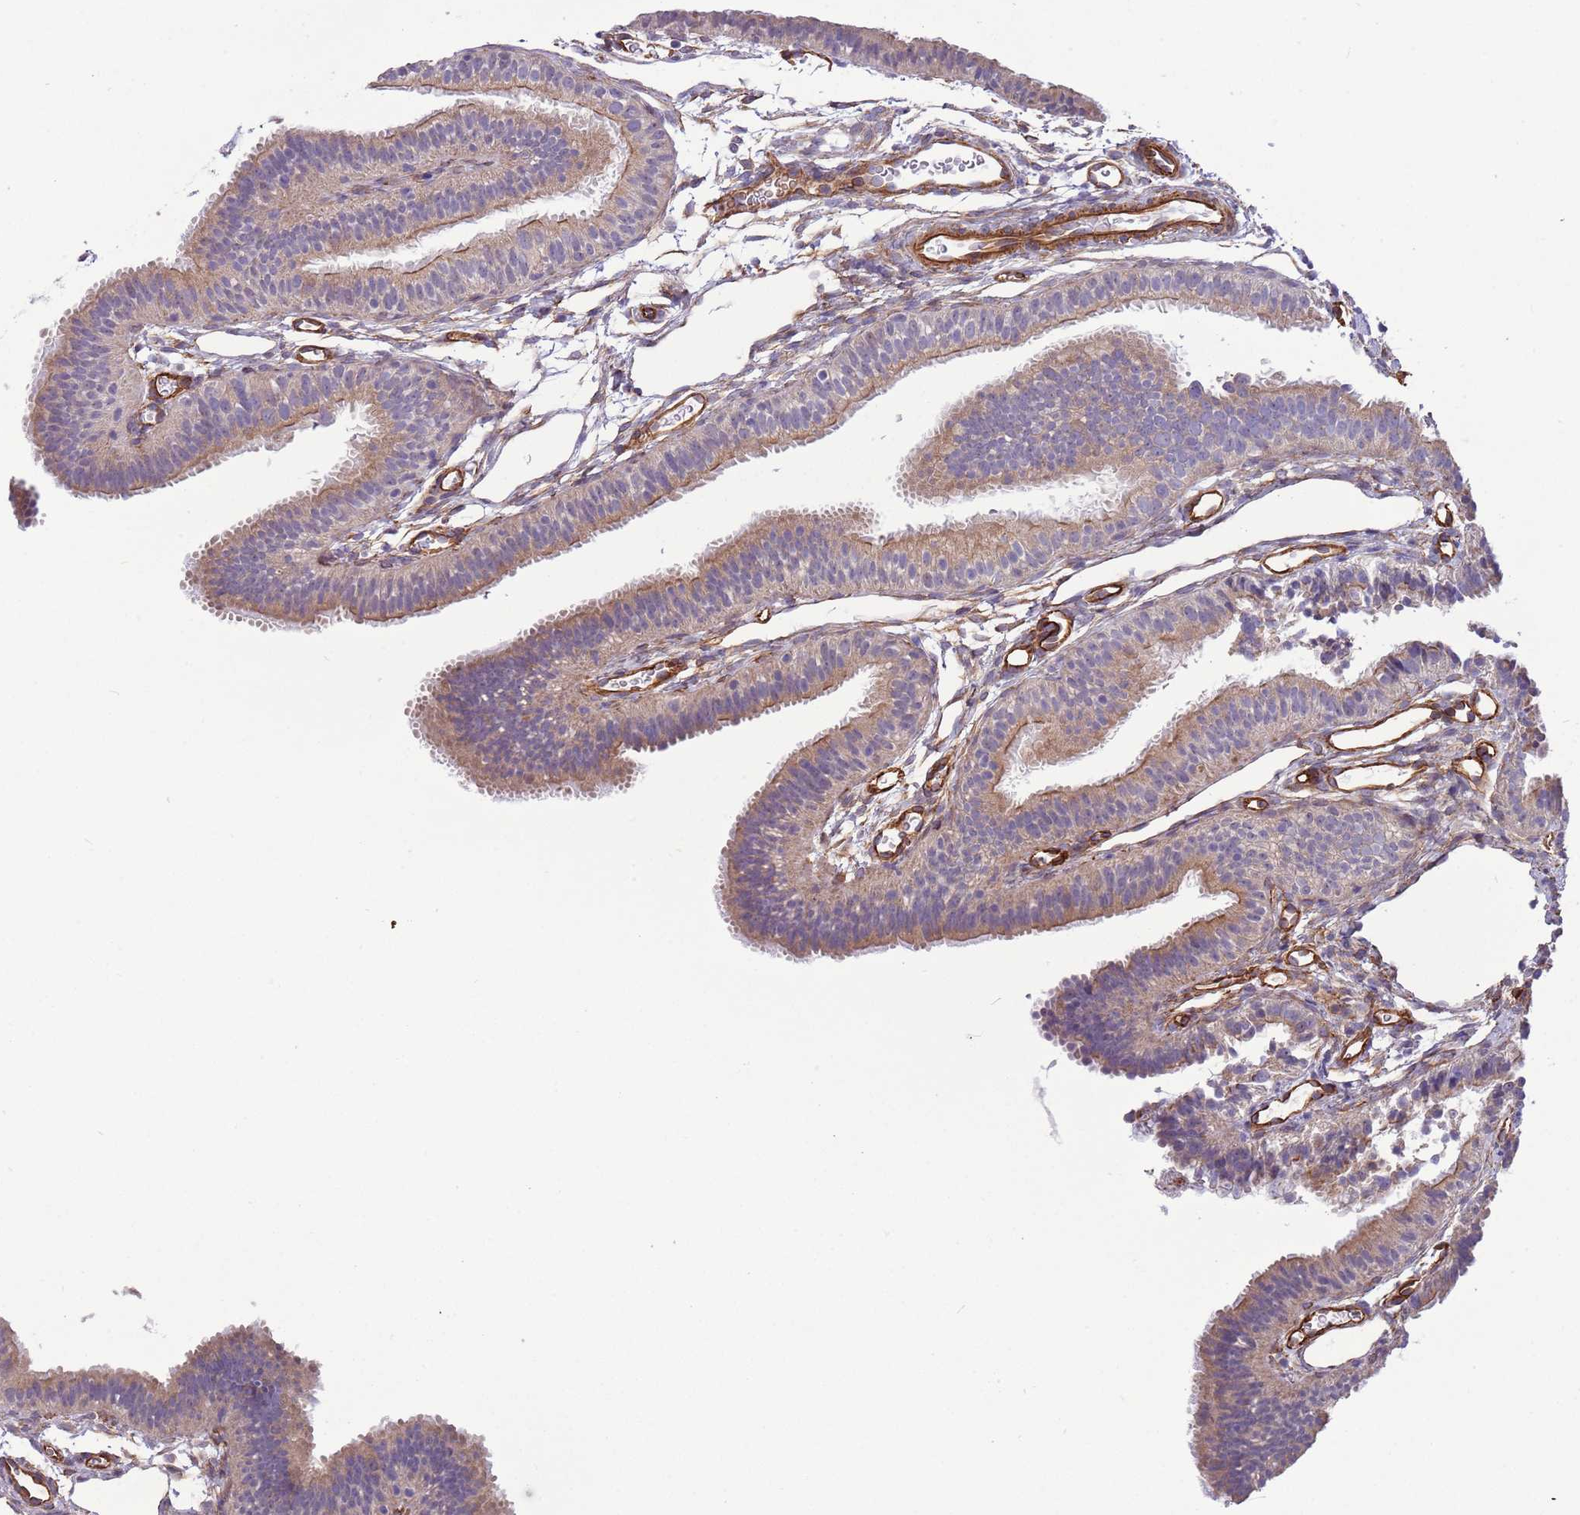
{"staining": {"intensity": "moderate", "quantity": "25%-75%", "location": "cytoplasmic/membranous"}, "tissue": "fallopian tube", "cell_type": "Glandular cells", "image_type": "normal", "snomed": [{"axis": "morphology", "description": "Normal tissue, NOS"}, {"axis": "topography", "description": "Fallopian tube"}], "caption": "High-power microscopy captured an immunohistochemistry (IHC) image of normal fallopian tube, revealing moderate cytoplasmic/membranous staining in about 25%-75% of glandular cells. (DAB IHC, brown staining for protein, blue staining for nuclei).", "gene": "GAS2L3", "patient": {"sex": "female", "age": 35}}